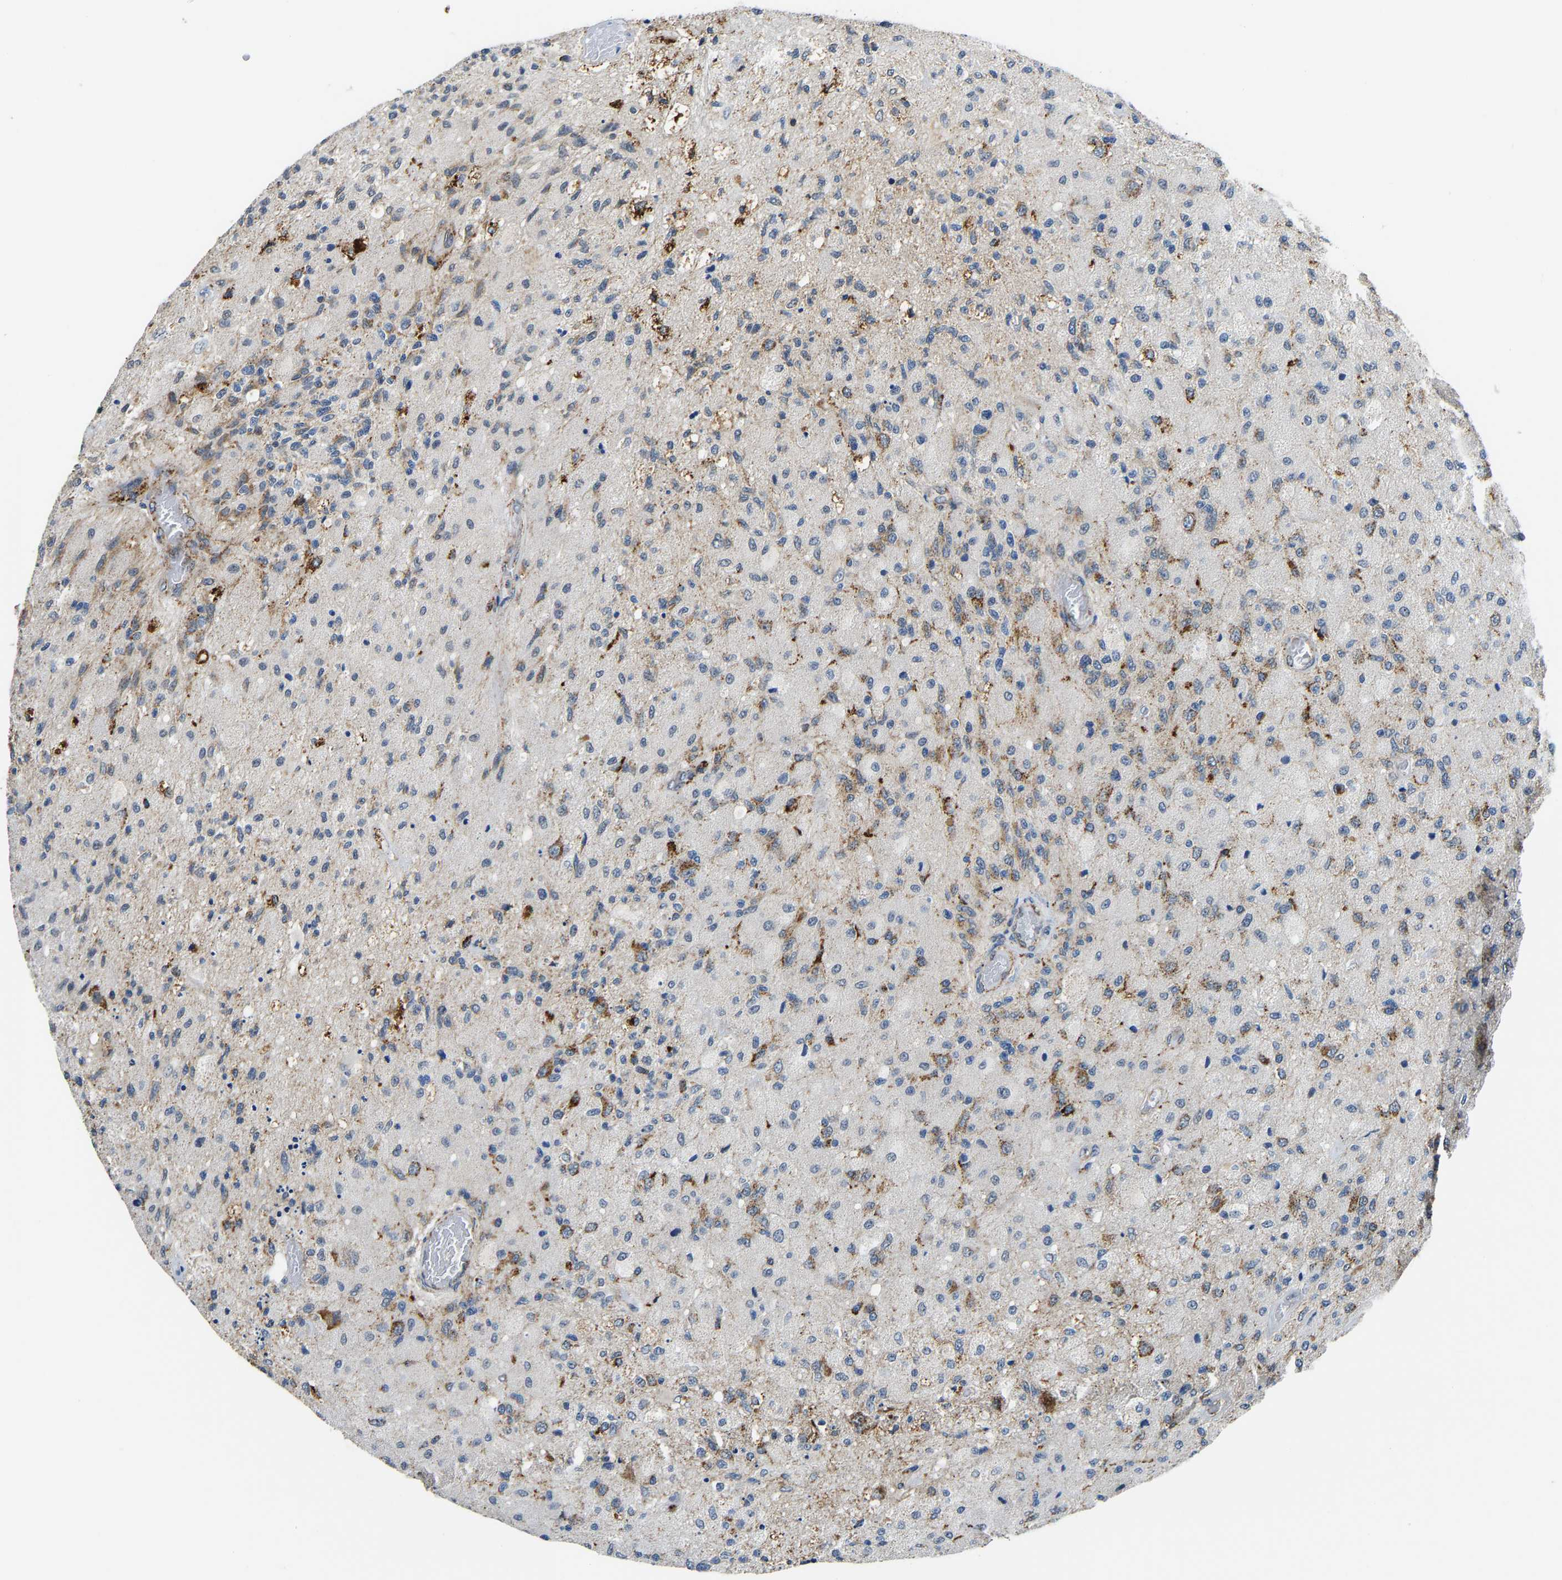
{"staining": {"intensity": "moderate", "quantity": "25%-75%", "location": "cytoplasmic/membranous,nuclear"}, "tissue": "glioma", "cell_type": "Tumor cells", "image_type": "cancer", "snomed": [{"axis": "morphology", "description": "Normal tissue, NOS"}, {"axis": "morphology", "description": "Glioma, malignant, High grade"}, {"axis": "topography", "description": "Cerebral cortex"}], "caption": "Immunohistochemistry (DAB (3,3'-diaminobenzidine)) staining of malignant glioma (high-grade) exhibits moderate cytoplasmic/membranous and nuclear protein expression in approximately 25%-75% of tumor cells. The protein of interest is stained brown, and the nuclei are stained in blue (DAB IHC with brightfield microscopy, high magnification).", "gene": "GIMAP7", "patient": {"sex": "male", "age": 77}}